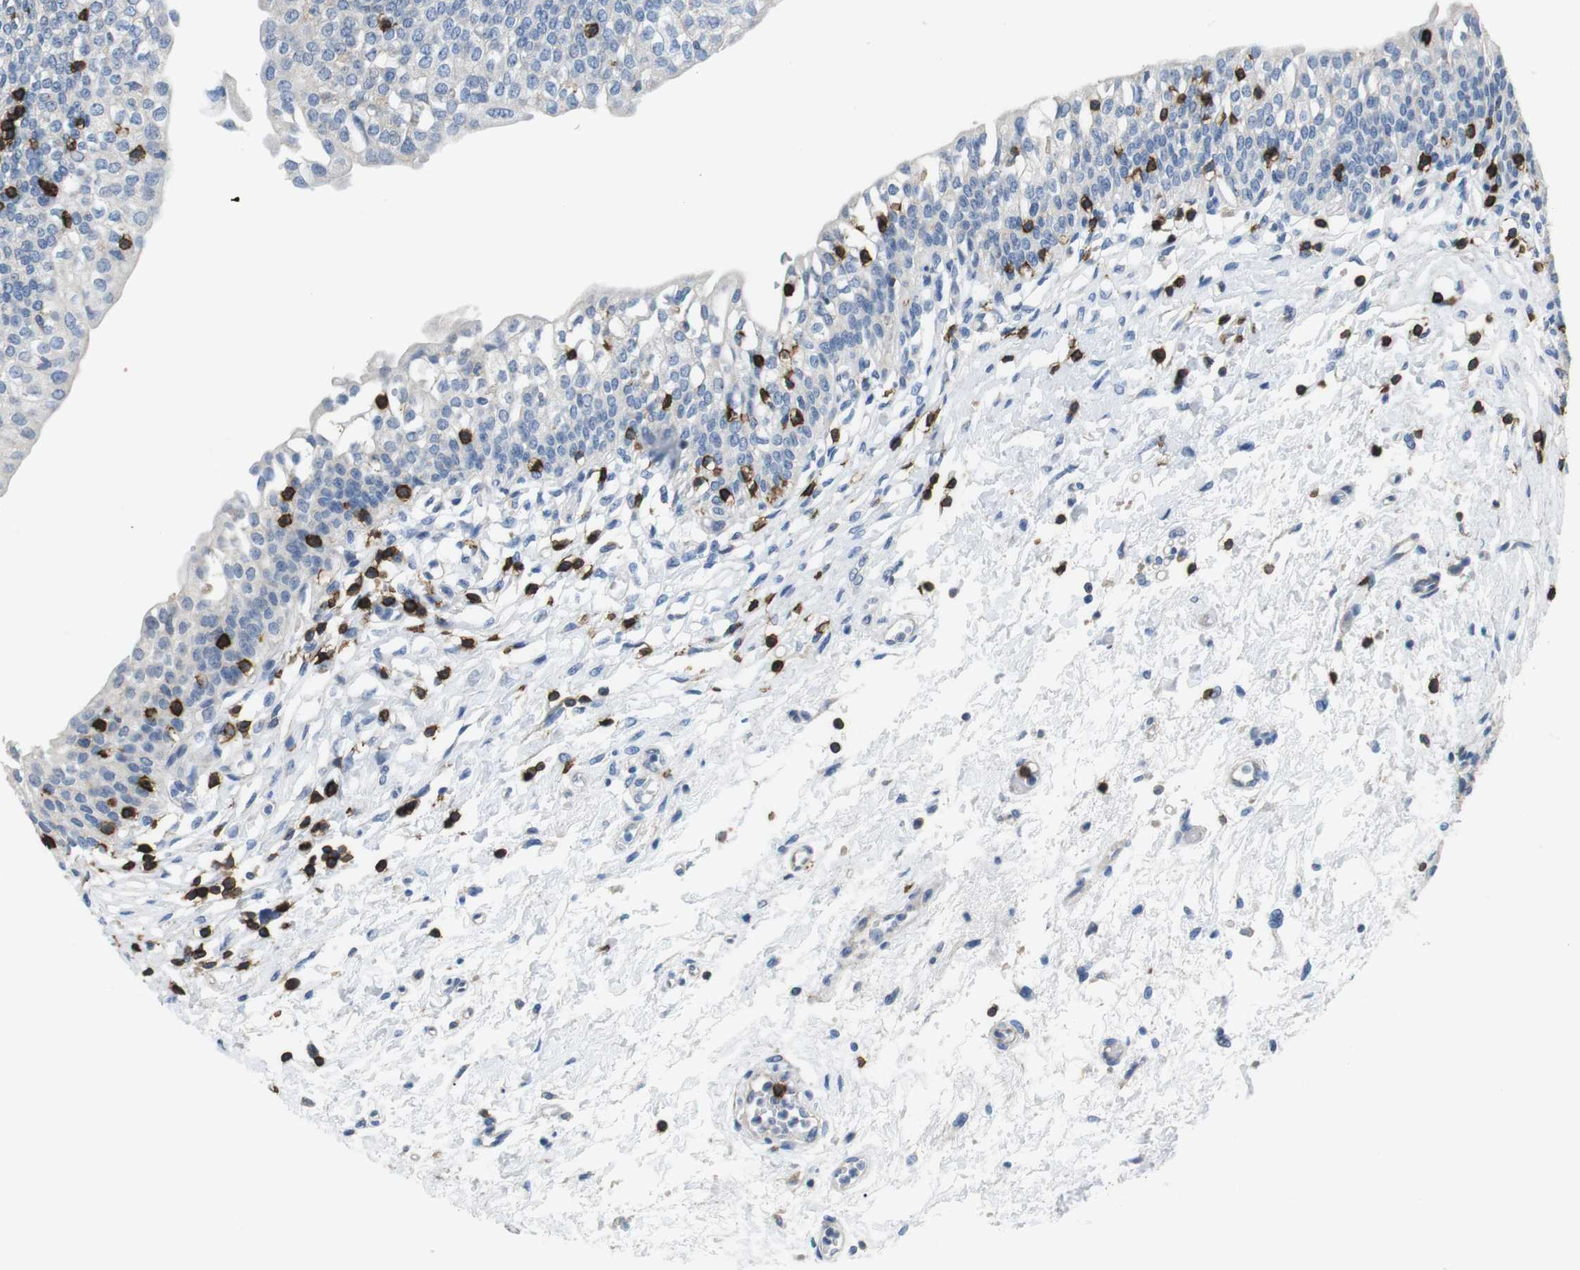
{"staining": {"intensity": "negative", "quantity": "none", "location": "none"}, "tissue": "urinary bladder", "cell_type": "Urothelial cells", "image_type": "normal", "snomed": [{"axis": "morphology", "description": "Normal tissue, NOS"}, {"axis": "topography", "description": "Urinary bladder"}], "caption": "An image of urinary bladder stained for a protein shows no brown staining in urothelial cells. (DAB (3,3'-diaminobenzidine) immunohistochemistry (IHC) with hematoxylin counter stain).", "gene": "CD6", "patient": {"sex": "male", "age": 55}}